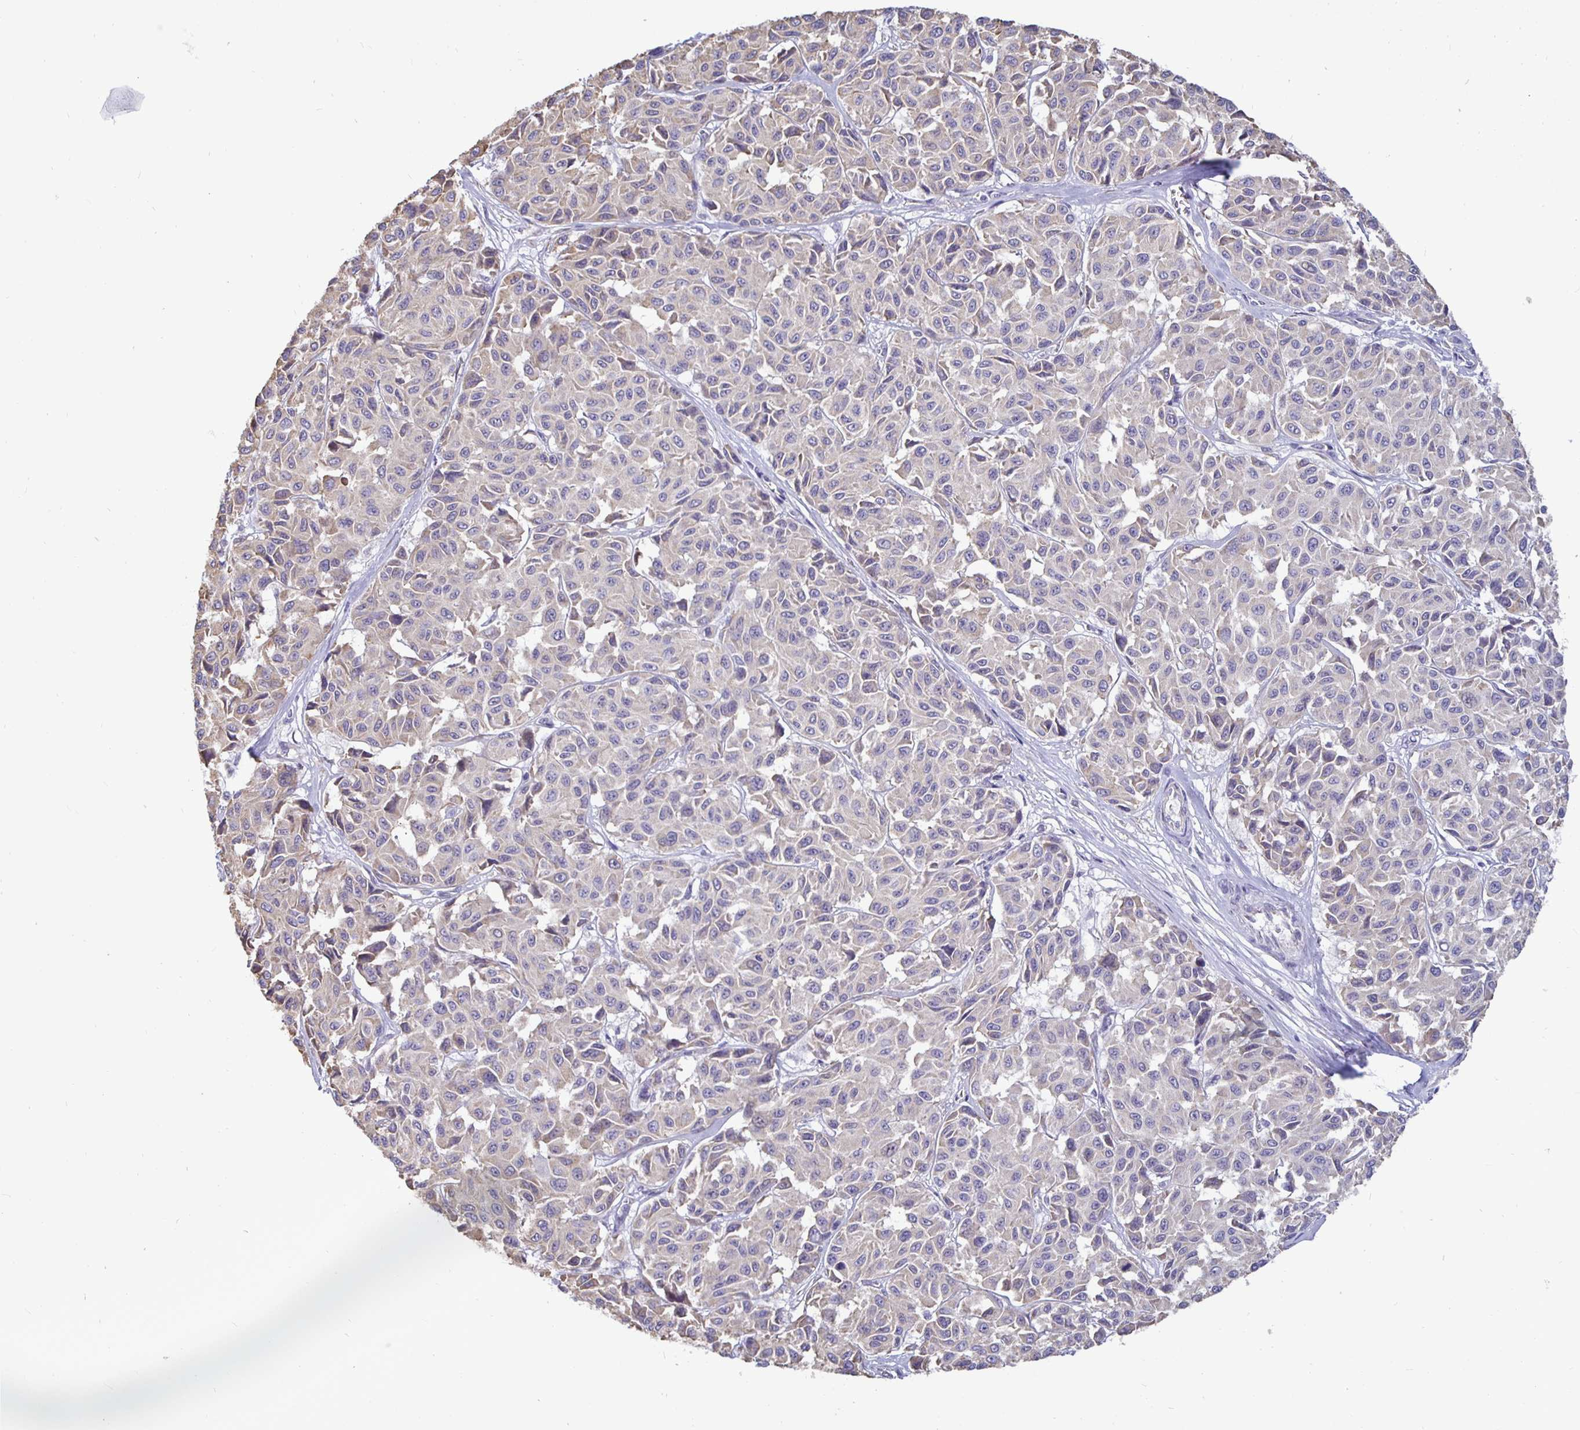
{"staining": {"intensity": "negative", "quantity": "none", "location": "none"}, "tissue": "melanoma", "cell_type": "Tumor cells", "image_type": "cancer", "snomed": [{"axis": "morphology", "description": "Malignant melanoma, NOS"}, {"axis": "topography", "description": "Skin"}], "caption": "Tumor cells show no significant protein expression in malignant melanoma.", "gene": "DNAI2", "patient": {"sex": "female", "age": 66}}